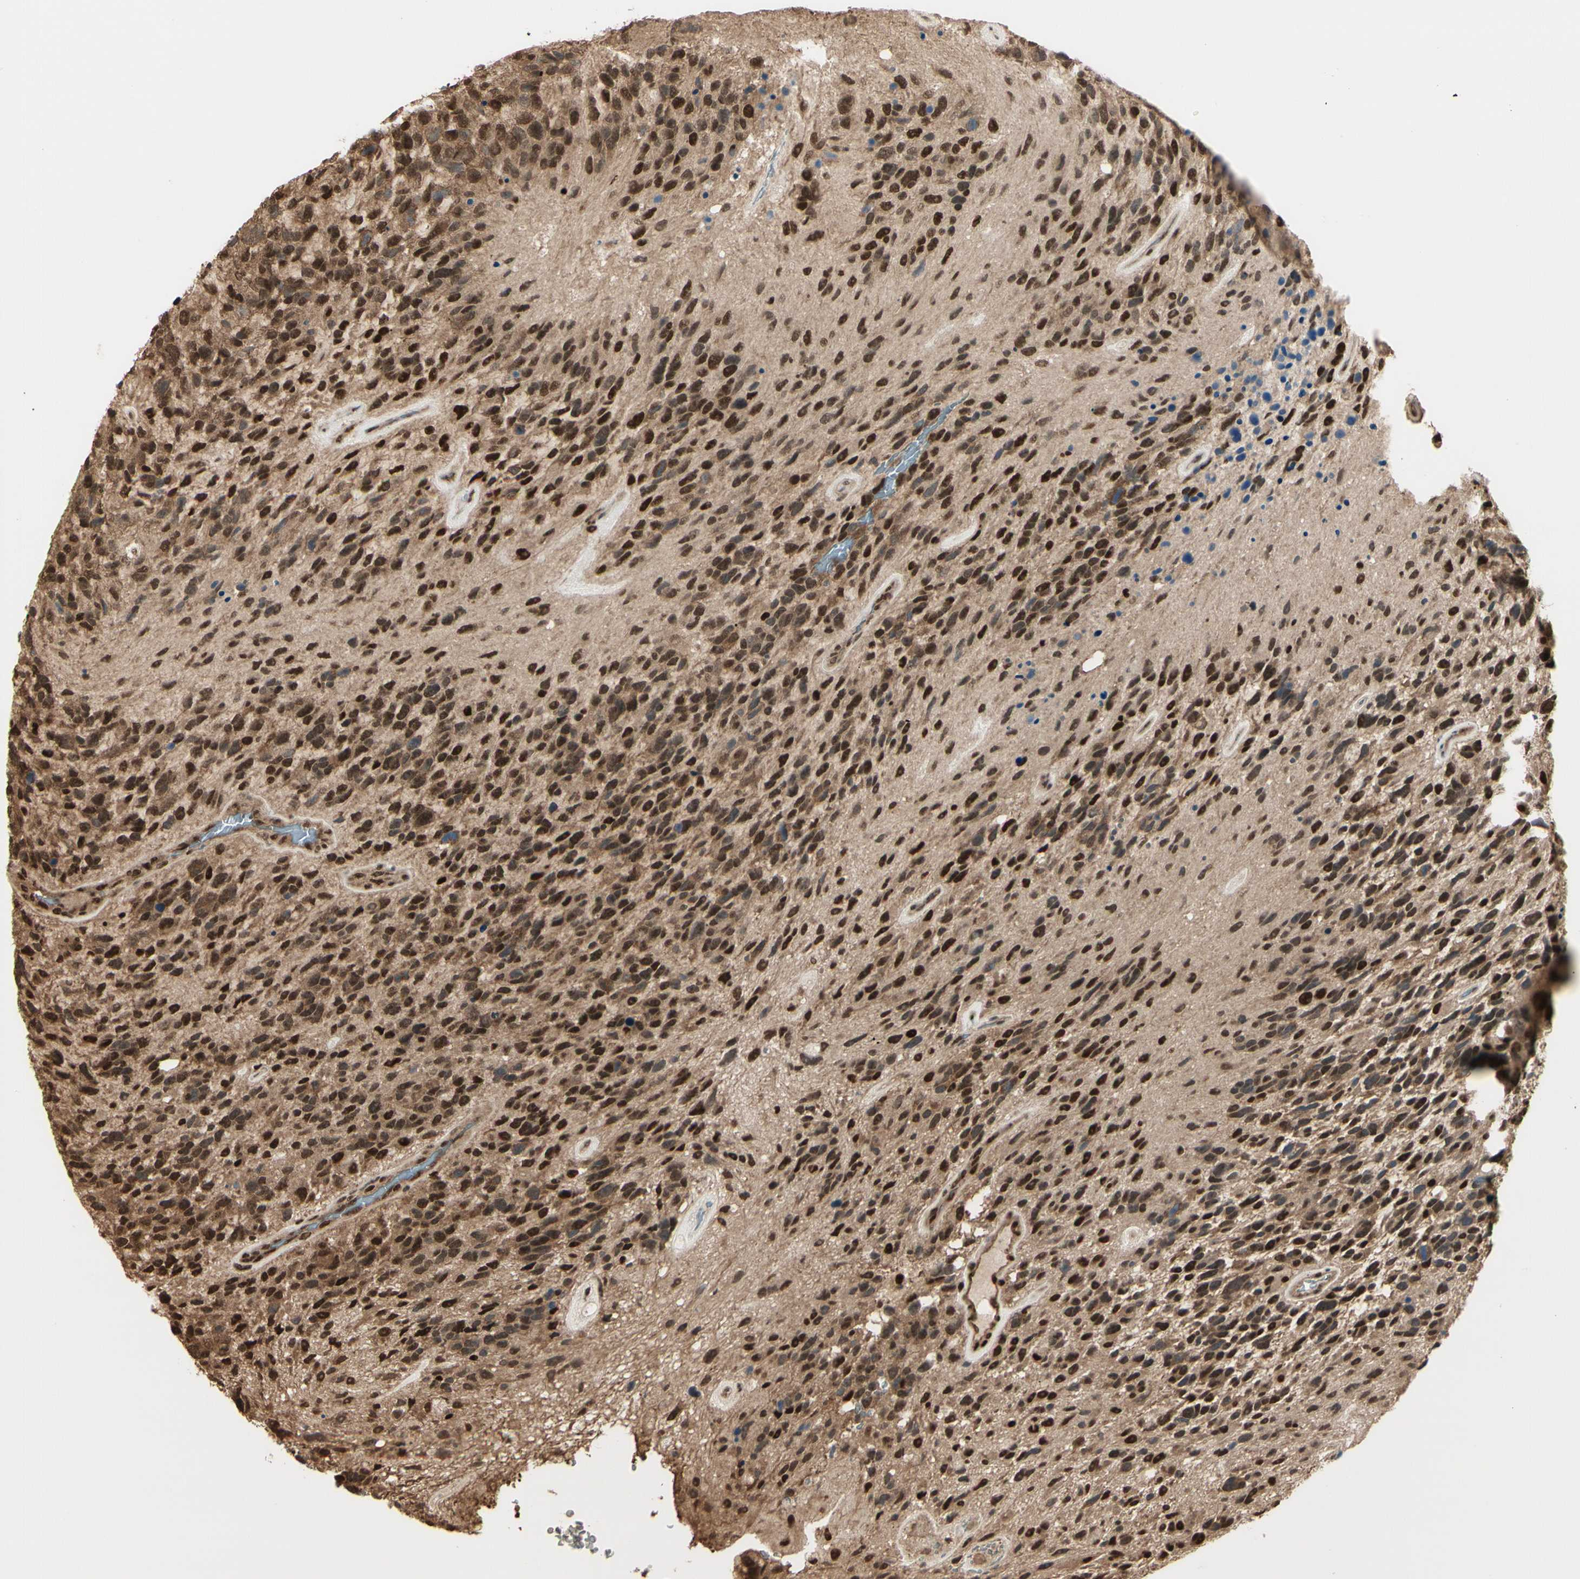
{"staining": {"intensity": "strong", "quantity": ">75%", "location": "cytoplasmic/membranous,nuclear"}, "tissue": "glioma", "cell_type": "Tumor cells", "image_type": "cancer", "snomed": [{"axis": "morphology", "description": "Glioma, malignant, High grade"}, {"axis": "topography", "description": "Brain"}], "caption": "An image of human malignant high-grade glioma stained for a protein shows strong cytoplasmic/membranous and nuclear brown staining in tumor cells. The staining is performed using DAB brown chromogen to label protein expression. The nuclei are counter-stained blue using hematoxylin.", "gene": "HSF1", "patient": {"sex": "female", "age": 58}}